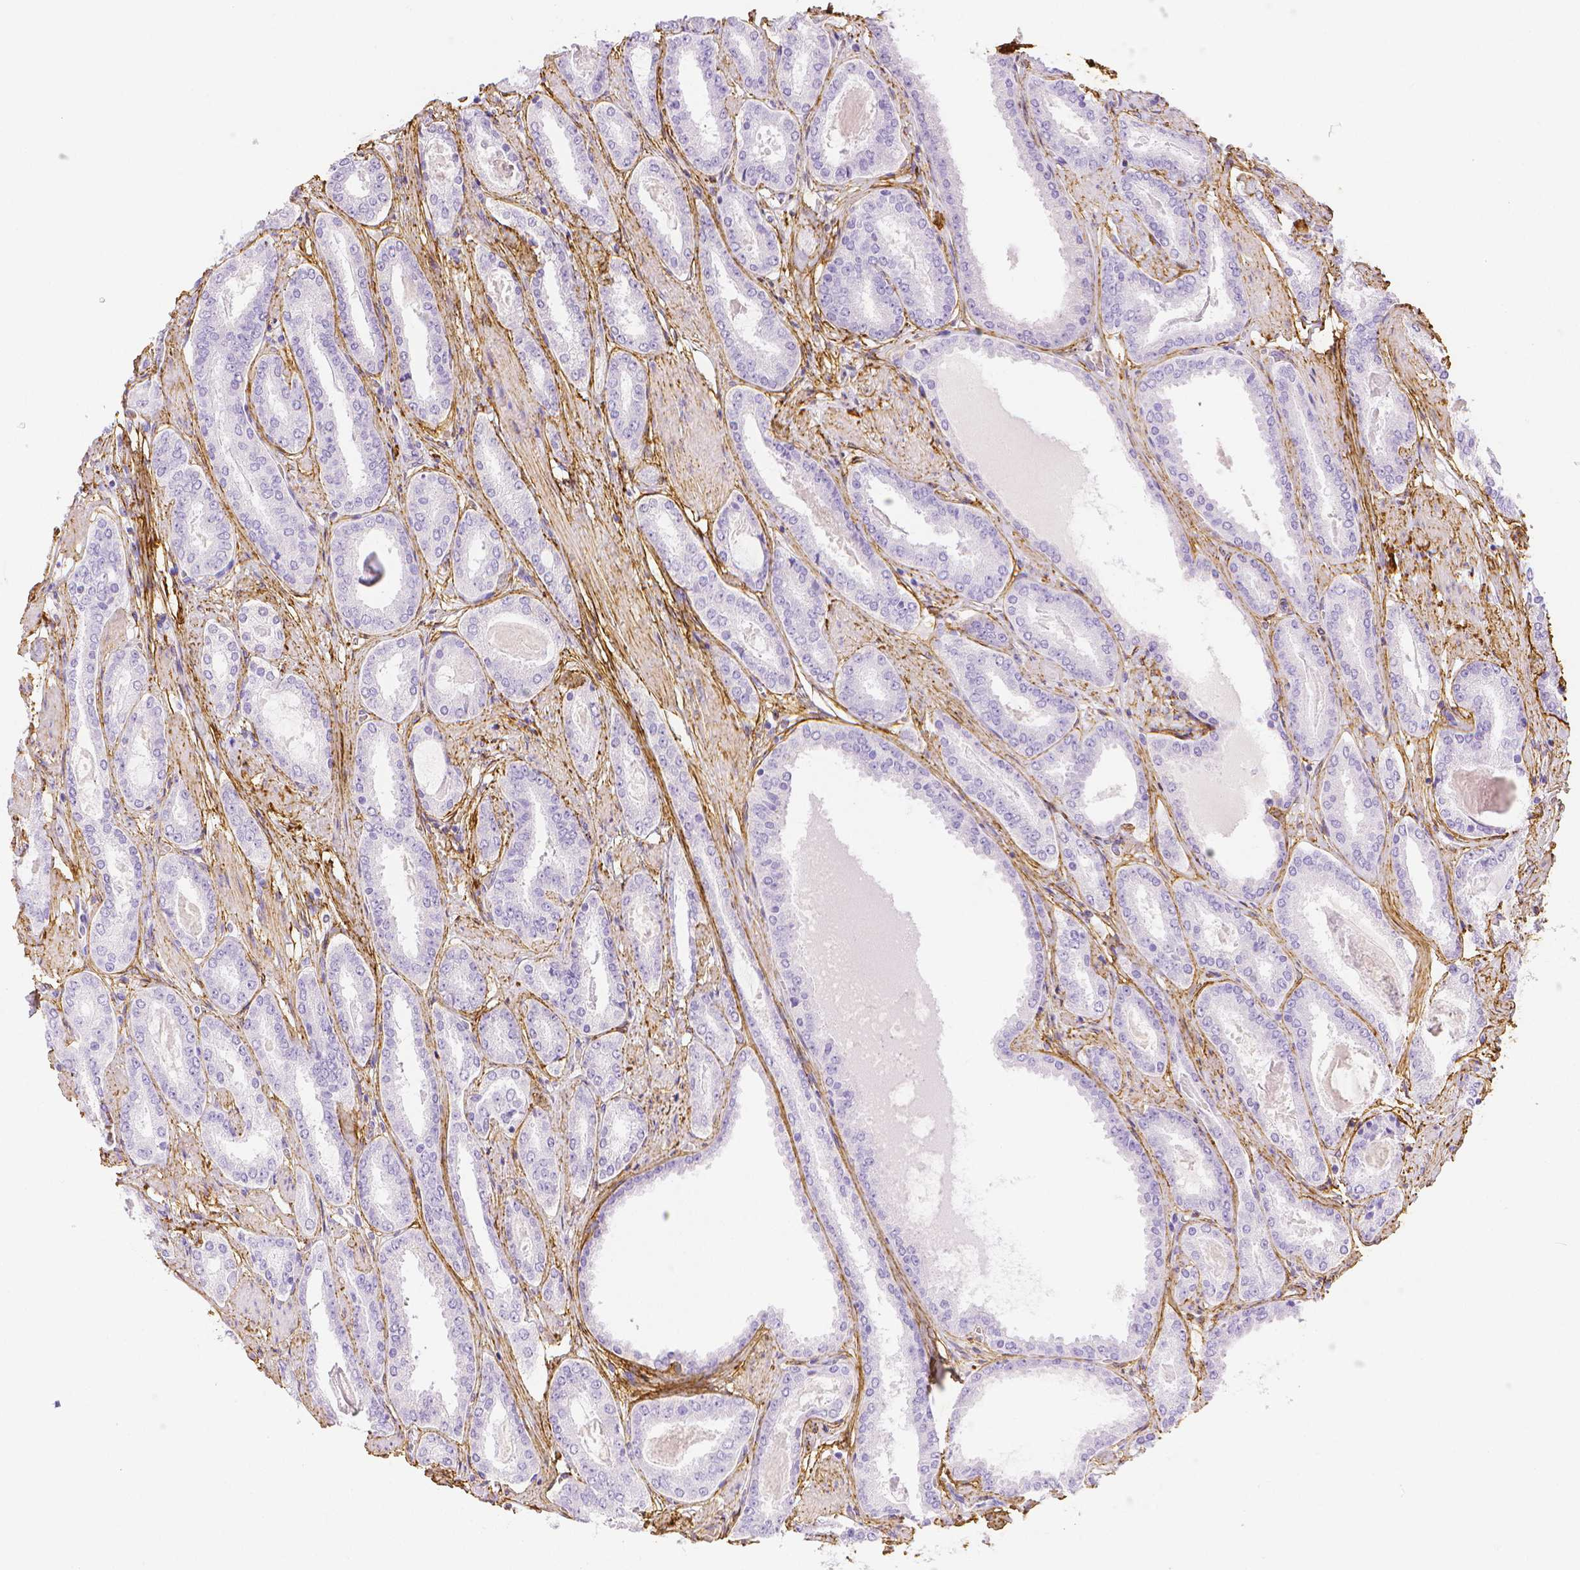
{"staining": {"intensity": "negative", "quantity": "none", "location": "none"}, "tissue": "prostate cancer", "cell_type": "Tumor cells", "image_type": "cancer", "snomed": [{"axis": "morphology", "description": "Adenocarcinoma, High grade"}, {"axis": "topography", "description": "Prostate"}], "caption": "An image of high-grade adenocarcinoma (prostate) stained for a protein exhibits no brown staining in tumor cells.", "gene": "FBN1", "patient": {"sex": "male", "age": 63}}